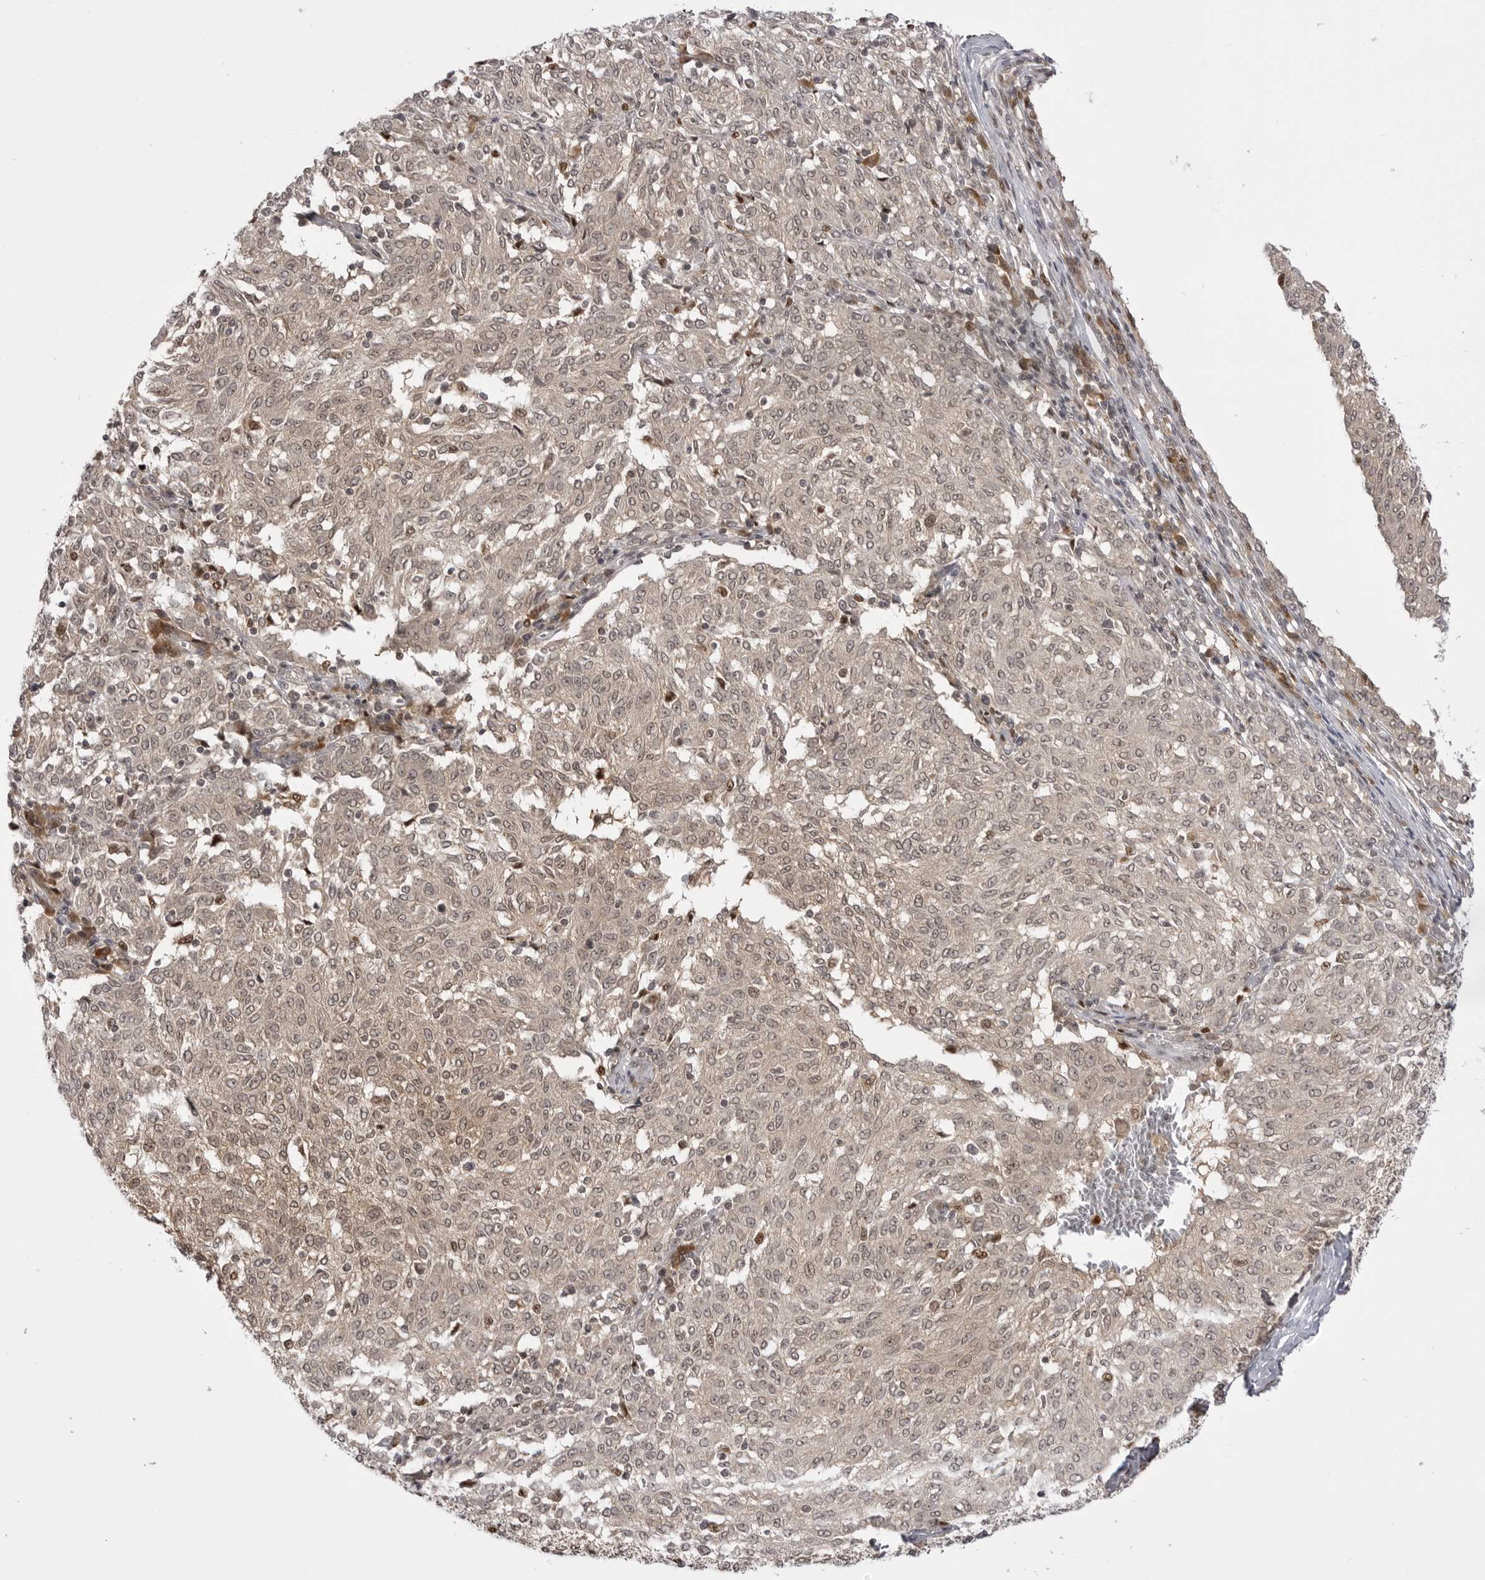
{"staining": {"intensity": "weak", "quantity": "25%-75%", "location": "cytoplasmic/membranous,nuclear"}, "tissue": "melanoma", "cell_type": "Tumor cells", "image_type": "cancer", "snomed": [{"axis": "morphology", "description": "Malignant melanoma, NOS"}, {"axis": "topography", "description": "Skin"}], "caption": "Weak cytoplasmic/membranous and nuclear staining is identified in about 25%-75% of tumor cells in malignant melanoma.", "gene": "PTK2B", "patient": {"sex": "female", "age": 72}}